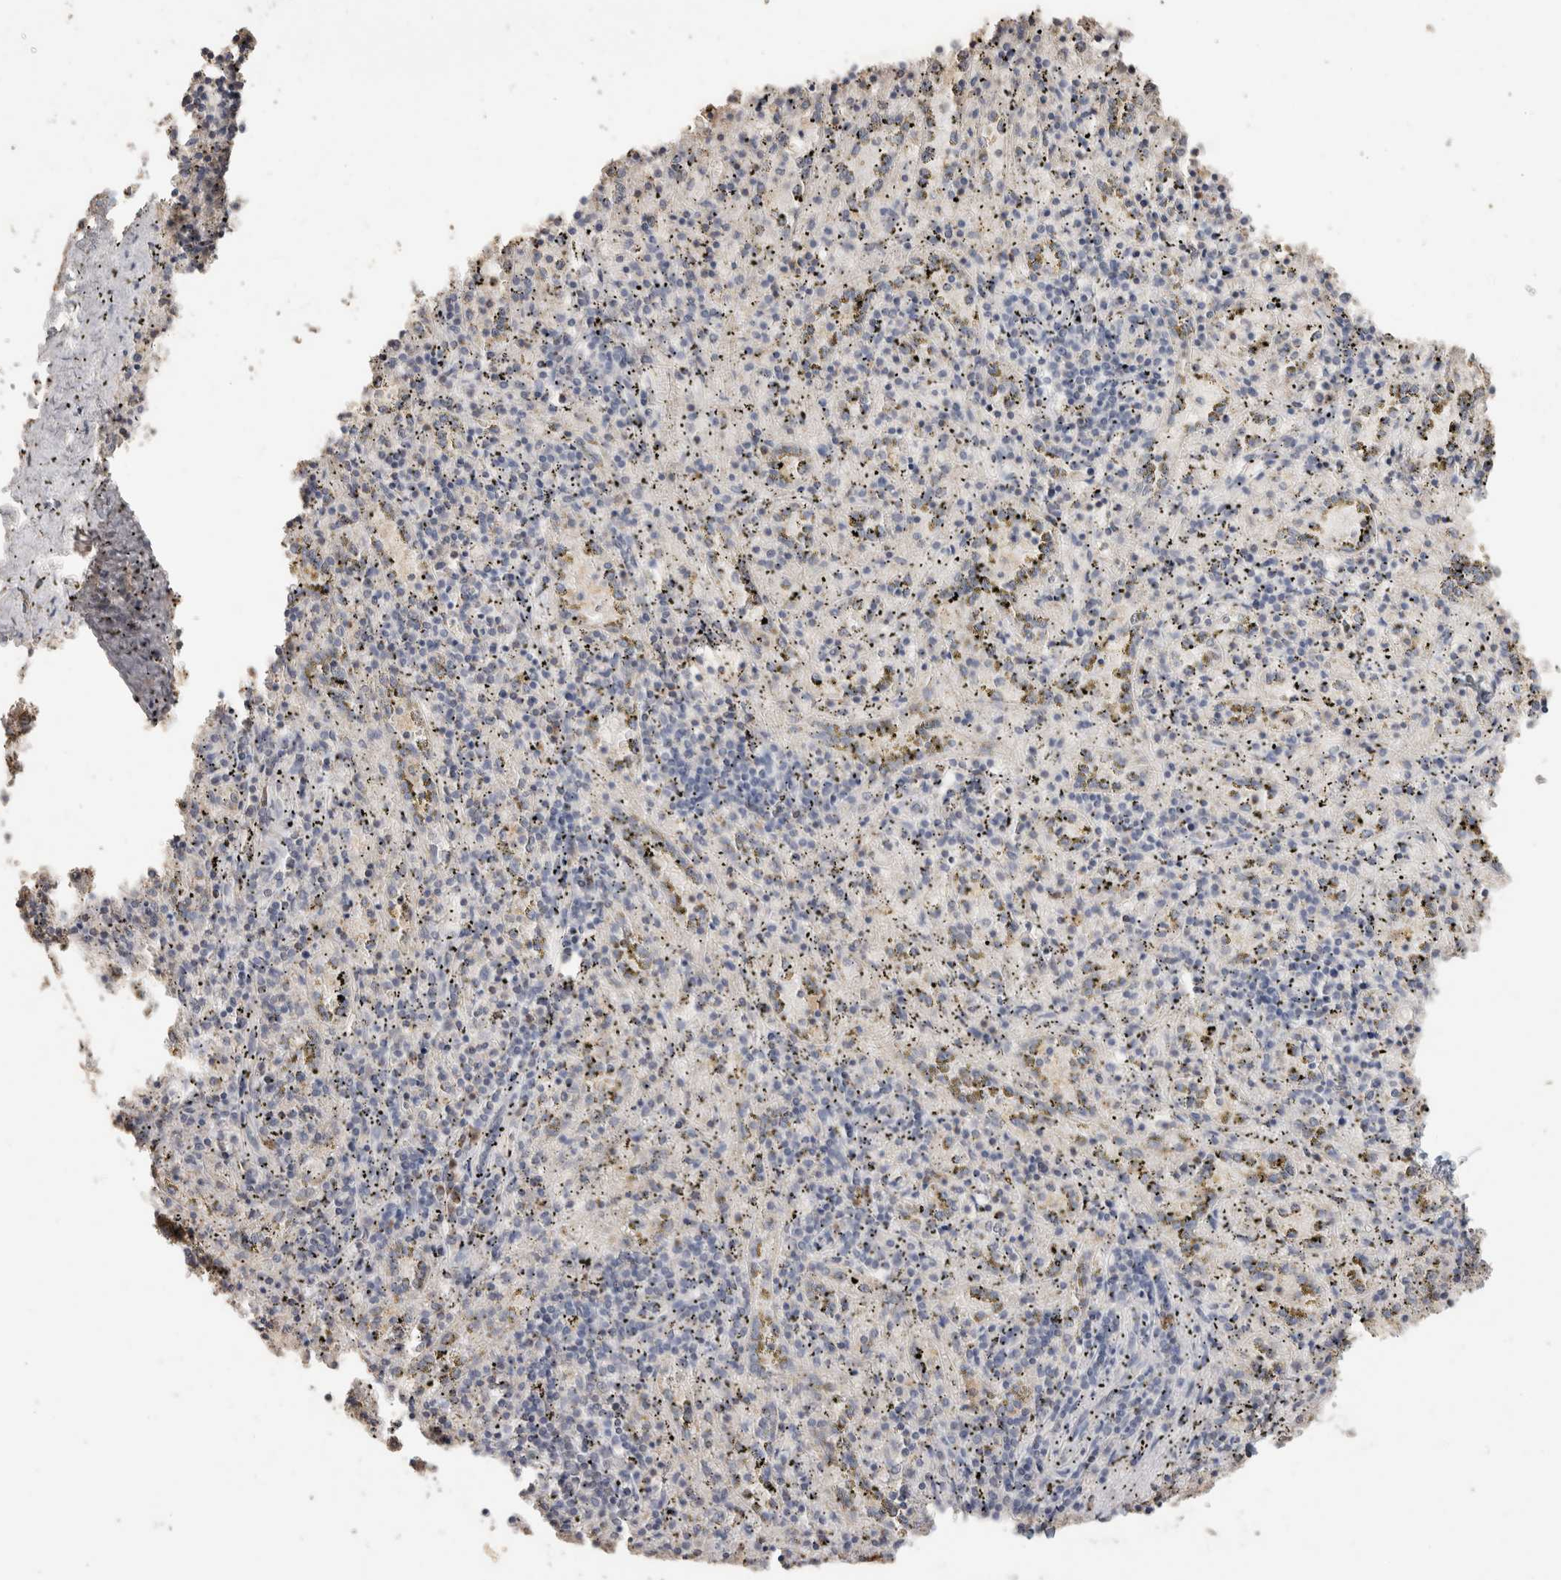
{"staining": {"intensity": "moderate", "quantity": "<25%", "location": "cytoplasmic/membranous"}, "tissue": "spleen", "cell_type": "Cells in red pulp", "image_type": "normal", "snomed": [{"axis": "morphology", "description": "Normal tissue, NOS"}, {"axis": "topography", "description": "Spleen"}], "caption": "High-power microscopy captured an immunohistochemistry image of unremarkable spleen, revealing moderate cytoplasmic/membranous expression in about <25% of cells in red pulp.", "gene": "ARSA", "patient": {"sex": "male", "age": 11}}